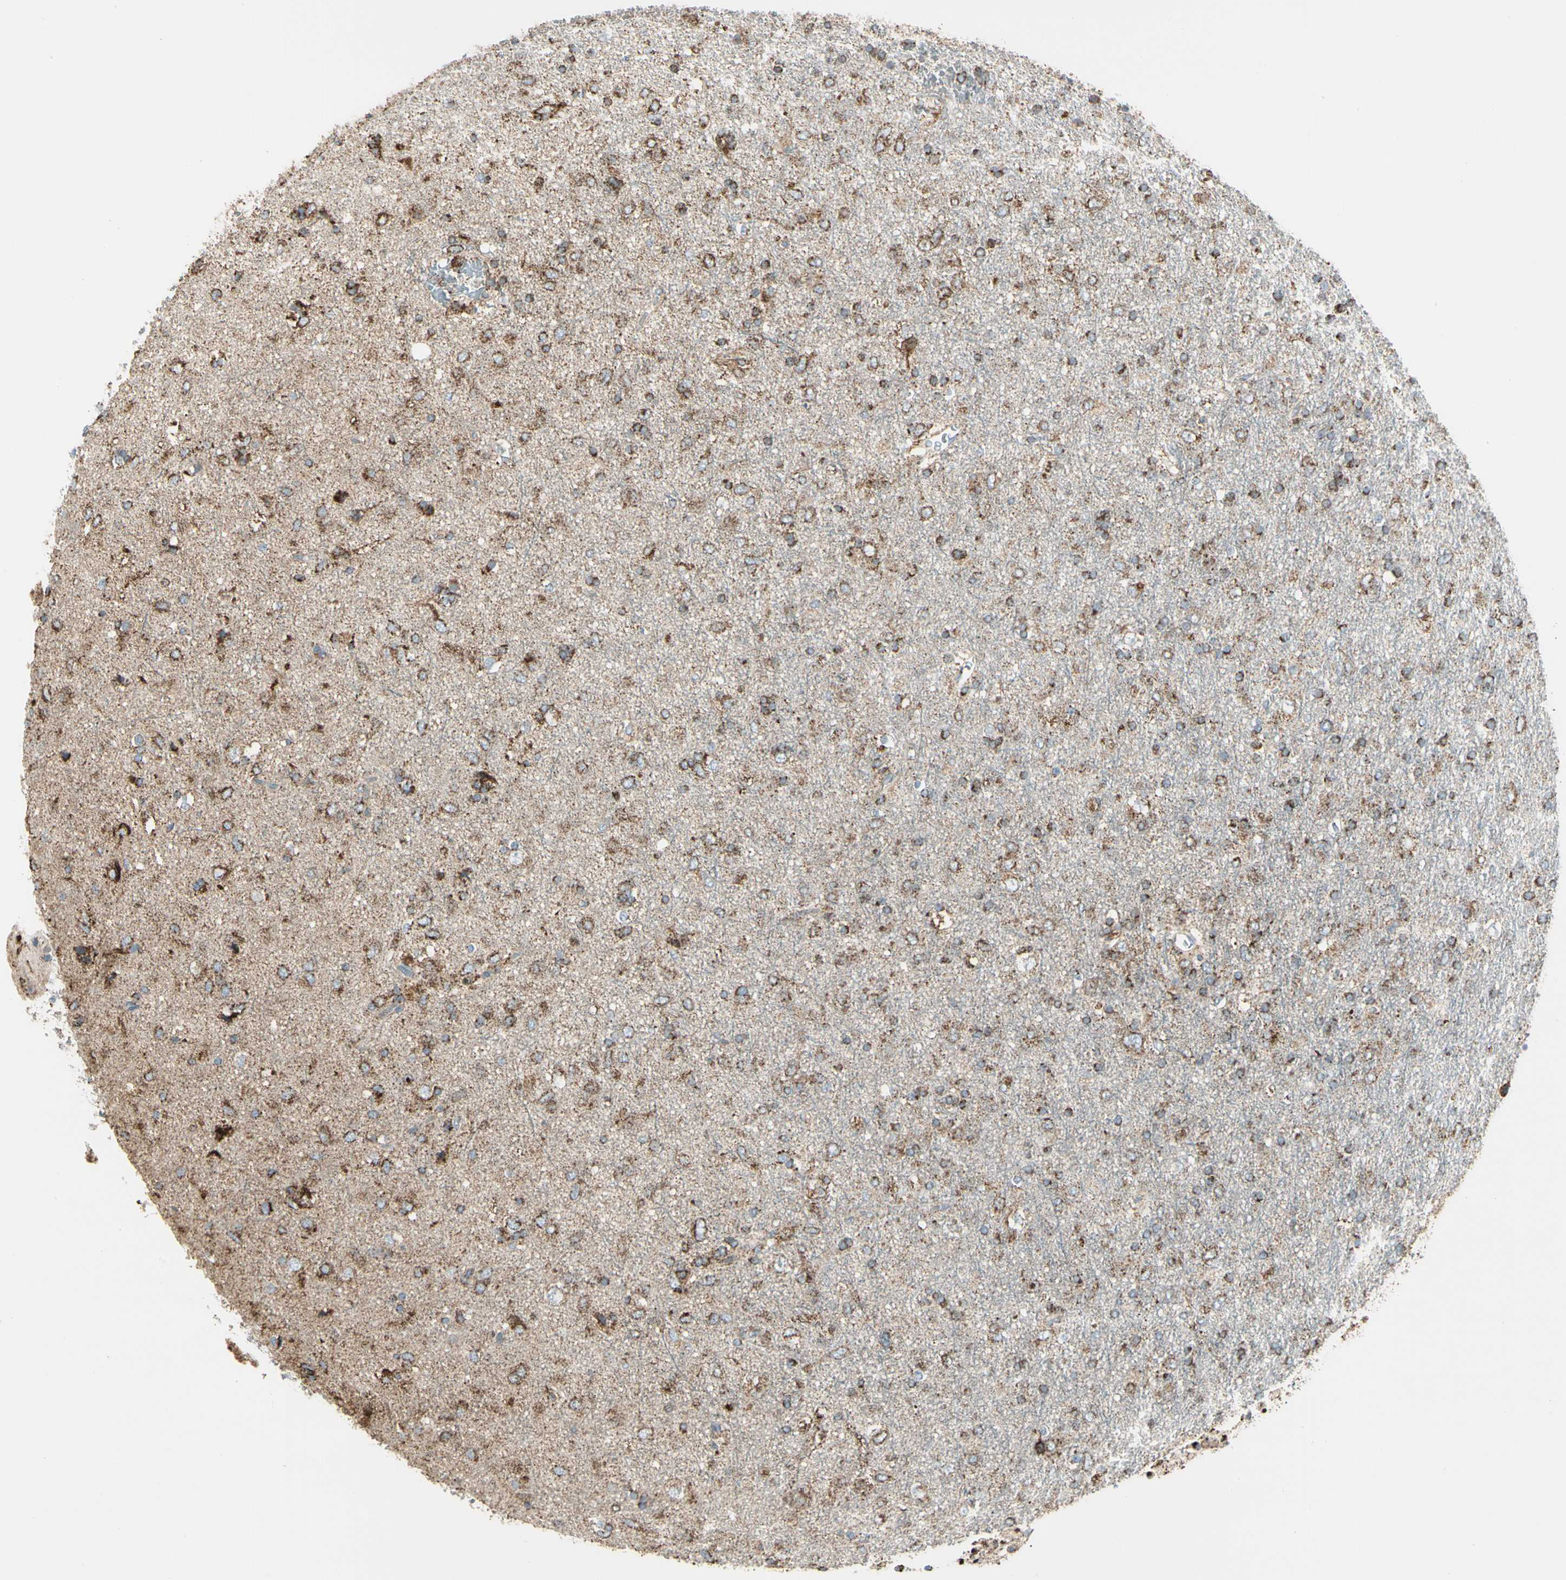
{"staining": {"intensity": "moderate", "quantity": ">75%", "location": "cytoplasmic/membranous"}, "tissue": "glioma", "cell_type": "Tumor cells", "image_type": "cancer", "snomed": [{"axis": "morphology", "description": "Glioma, malignant, Low grade"}, {"axis": "topography", "description": "Brain"}], "caption": "This is a micrograph of immunohistochemistry staining of glioma, which shows moderate expression in the cytoplasmic/membranous of tumor cells.", "gene": "ME2", "patient": {"sex": "male", "age": 77}}